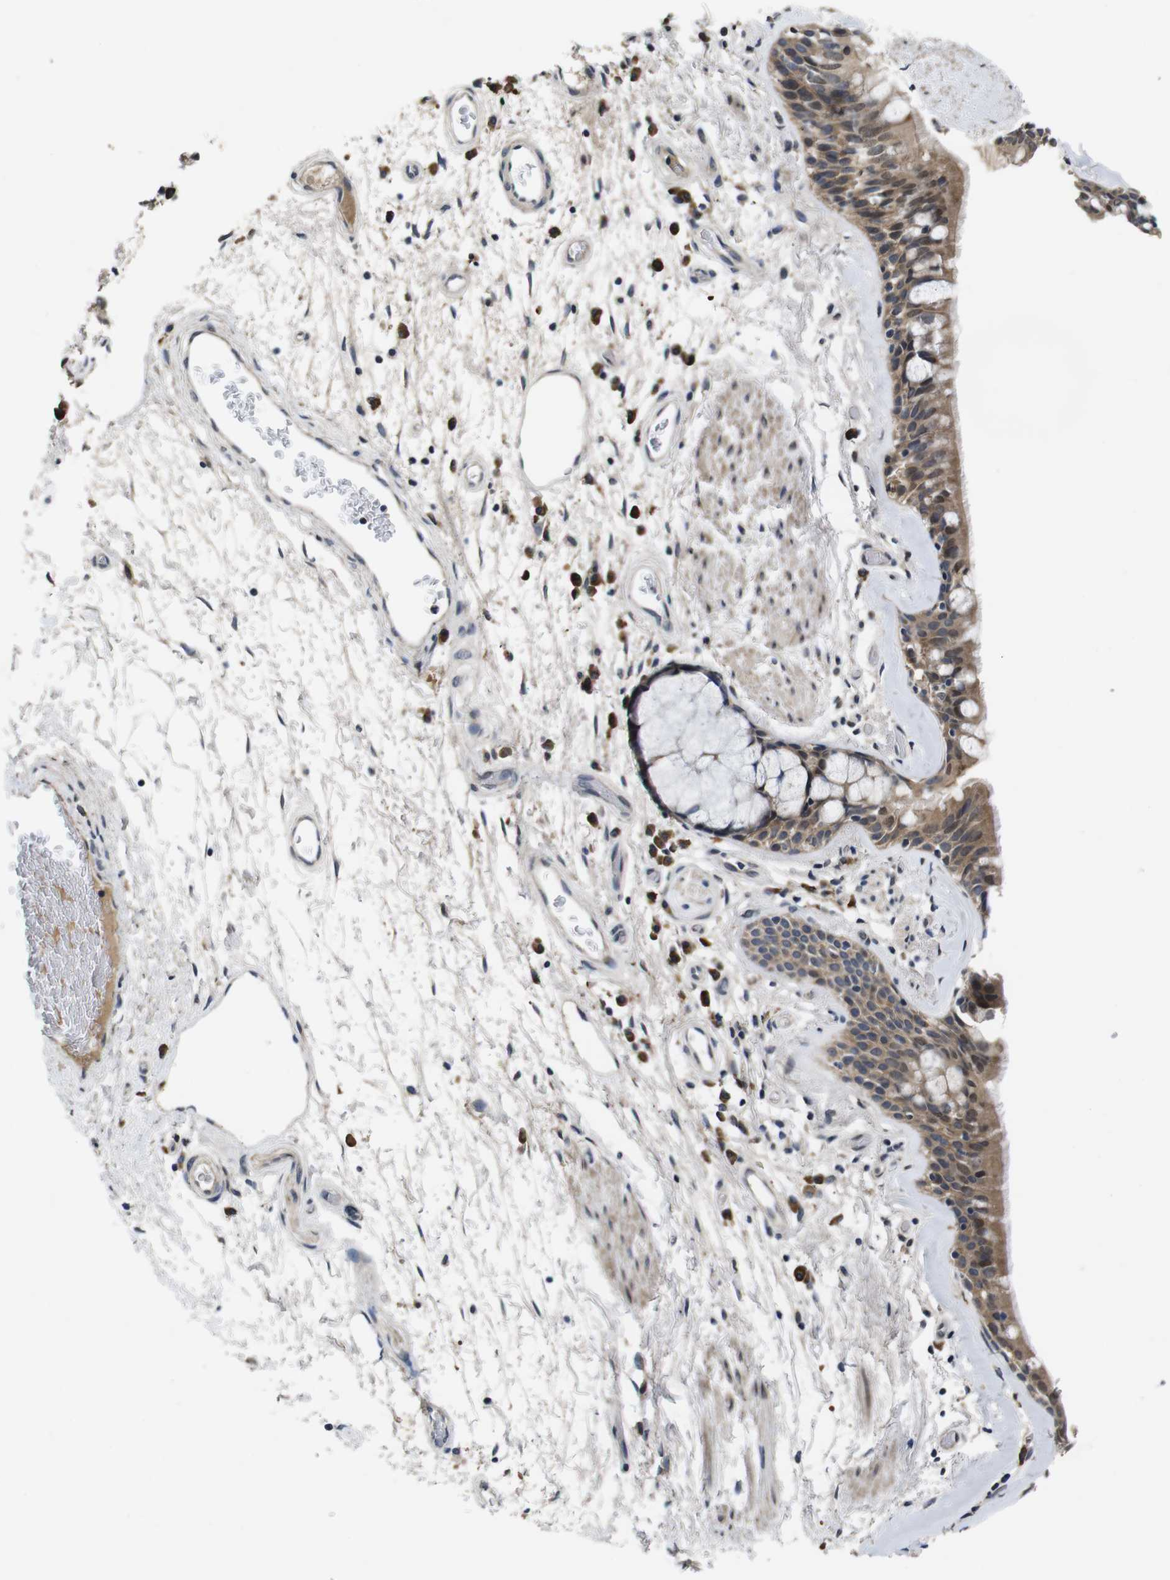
{"staining": {"intensity": "moderate", "quantity": ">75%", "location": "cytoplasmic/membranous"}, "tissue": "bronchus", "cell_type": "Respiratory epithelial cells", "image_type": "normal", "snomed": [{"axis": "morphology", "description": "Normal tissue, NOS"}, {"axis": "morphology", "description": "Adenocarcinoma, NOS"}, {"axis": "topography", "description": "Bronchus"}, {"axis": "topography", "description": "Lung"}], "caption": "Moderate cytoplasmic/membranous staining for a protein is appreciated in about >75% of respiratory epithelial cells of unremarkable bronchus using IHC.", "gene": "ZBTB46", "patient": {"sex": "female", "age": 54}}